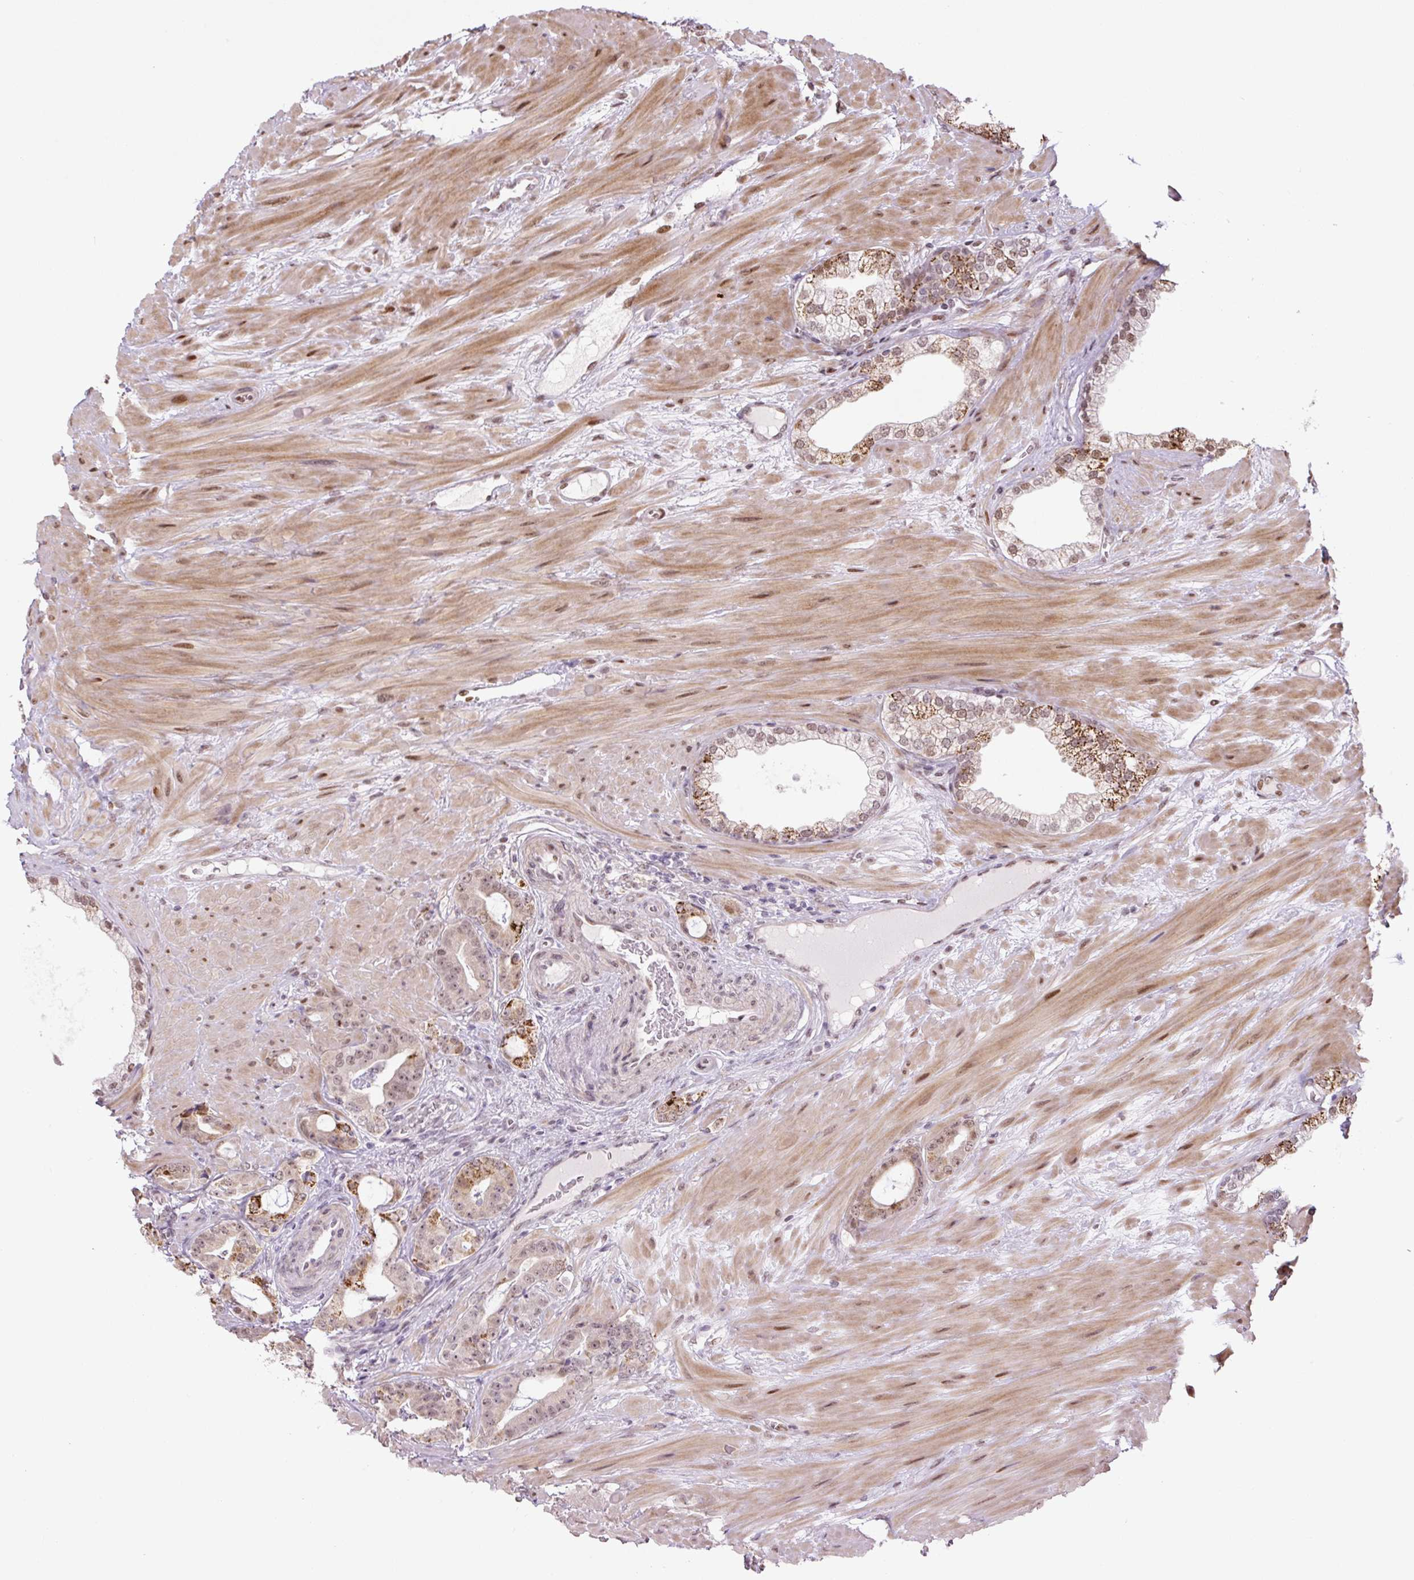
{"staining": {"intensity": "moderate", "quantity": "25%-75%", "location": "nuclear"}, "tissue": "prostate cancer", "cell_type": "Tumor cells", "image_type": "cancer", "snomed": [{"axis": "morphology", "description": "Adenocarcinoma, Low grade"}, {"axis": "topography", "description": "Prostate"}], "caption": "DAB (3,3'-diaminobenzidine) immunohistochemical staining of human prostate adenocarcinoma (low-grade) displays moderate nuclear protein expression in about 25%-75% of tumor cells.", "gene": "TCFL5", "patient": {"sex": "male", "age": 61}}